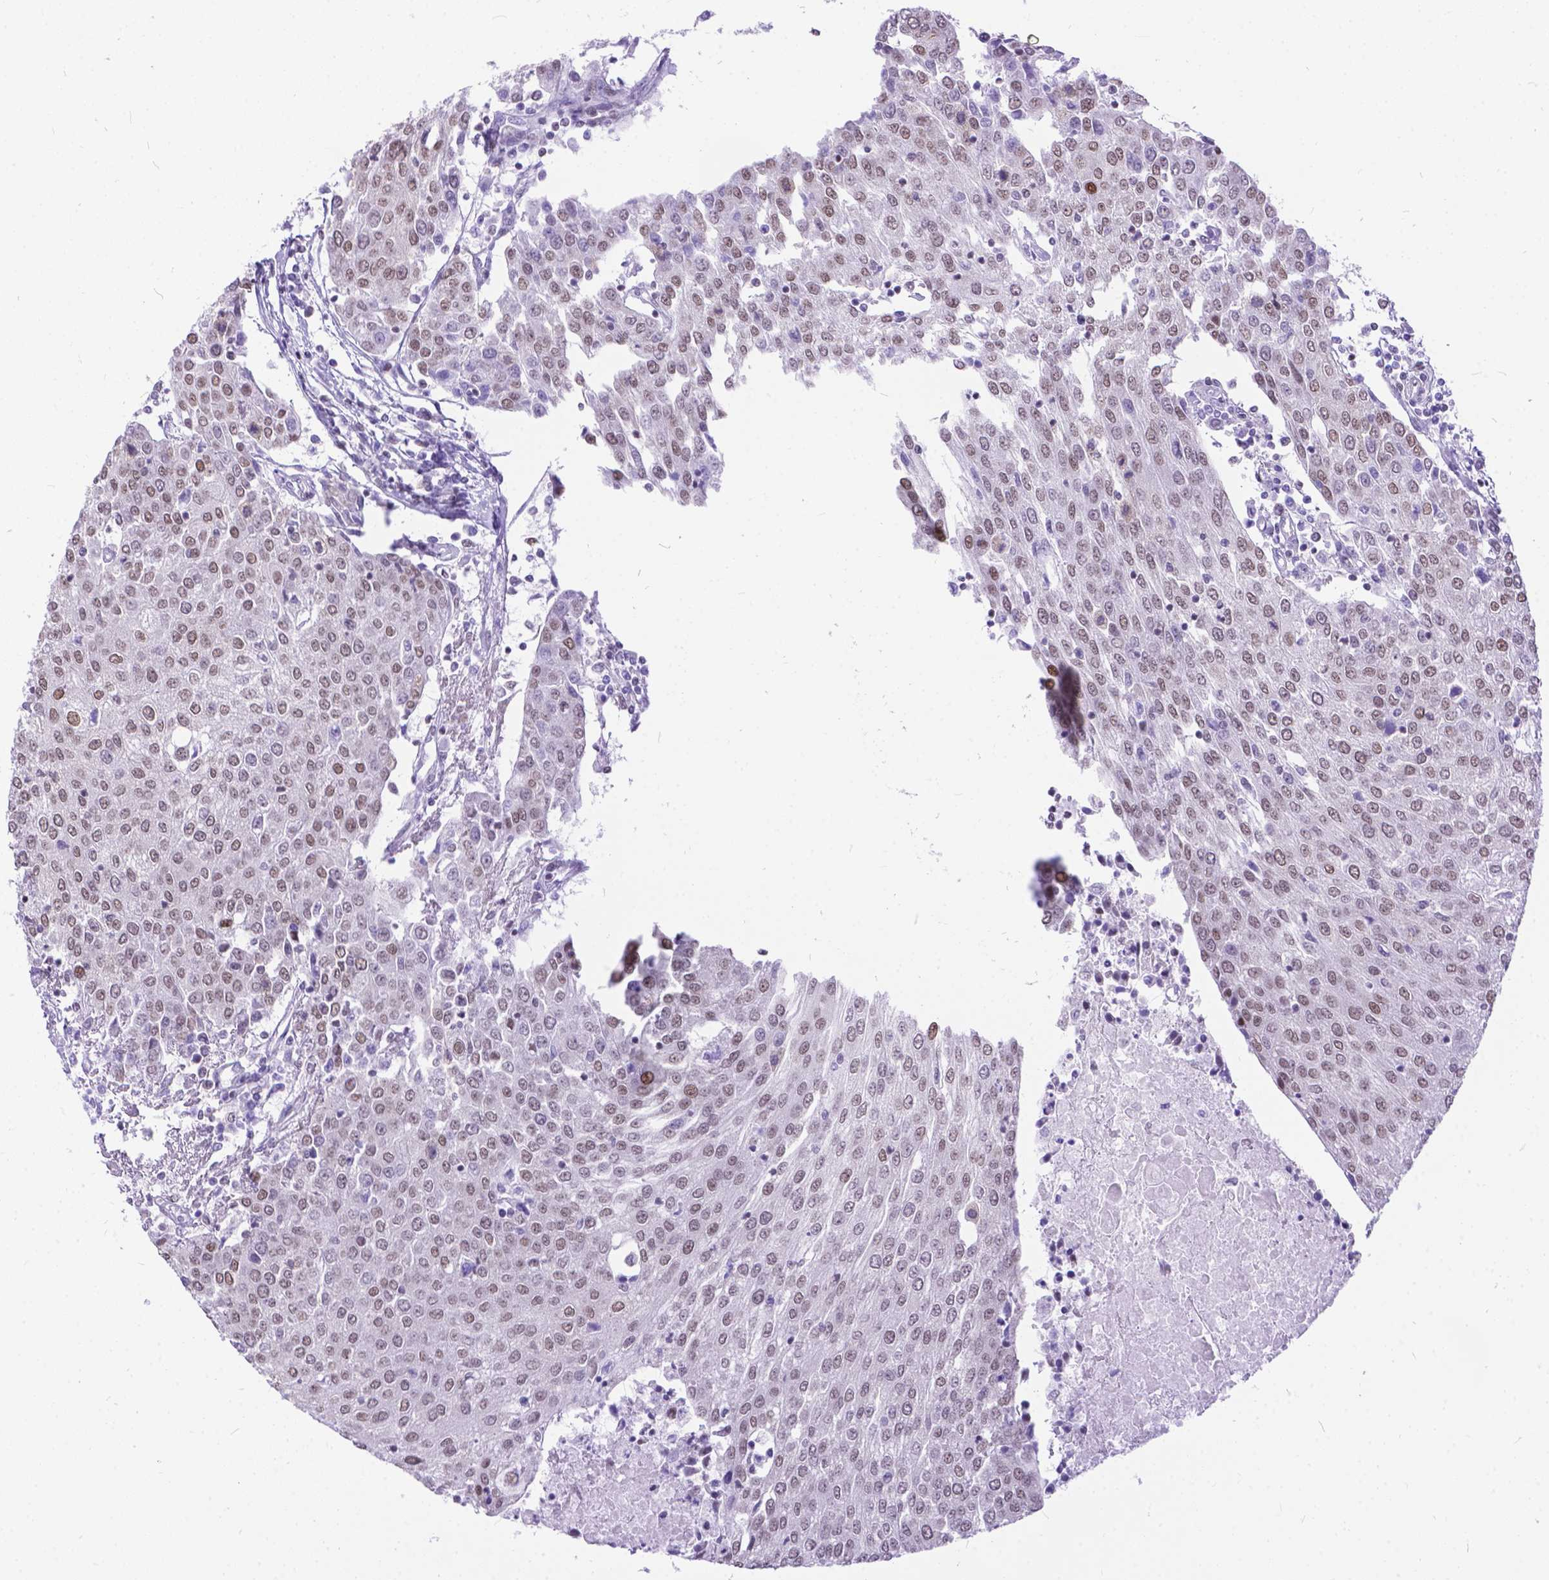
{"staining": {"intensity": "weak", "quantity": ">75%", "location": "nuclear"}, "tissue": "urothelial cancer", "cell_type": "Tumor cells", "image_type": "cancer", "snomed": [{"axis": "morphology", "description": "Urothelial carcinoma, High grade"}, {"axis": "topography", "description": "Urinary bladder"}], "caption": "Protein expression analysis of urothelial carcinoma (high-grade) displays weak nuclear positivity in about >75% of tumor cells.", "gene": "FAM124B", "patient": {"sex": "female", "age": 85}}